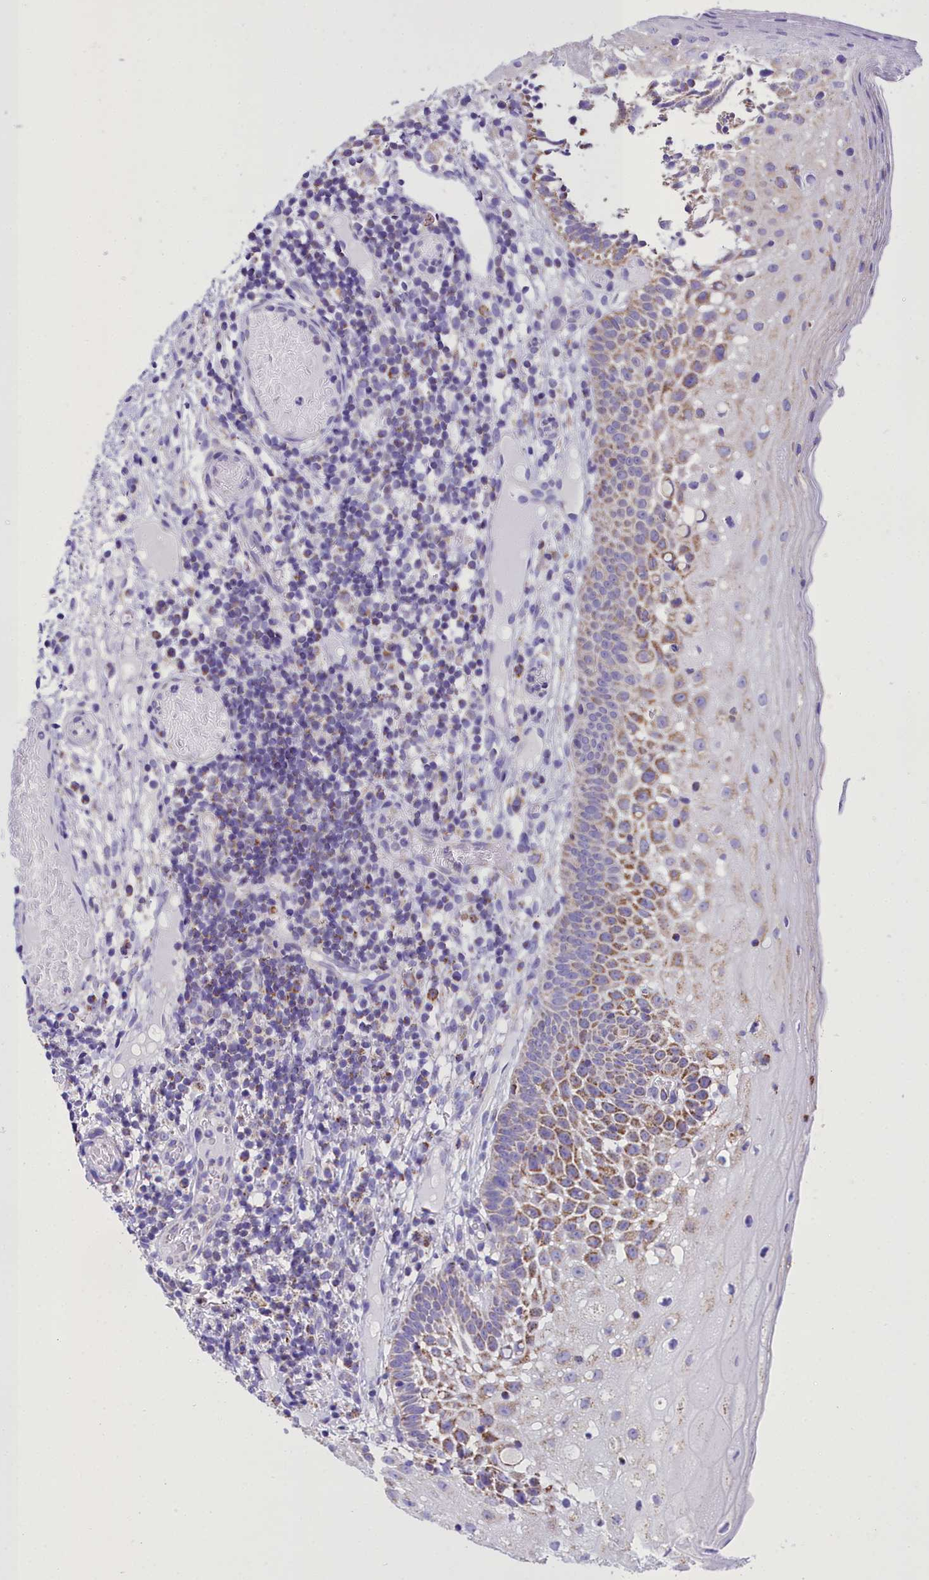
{"staining": {"intensity": "moderate", "quantity": "25%-75%", "location": "cytoplasmic/membranous"}, "tissue": "oral mucosa", "cell_type": "Squamous epithelial cells", "image_type": "normal", "snomed": [{"axis": "morphology", "description": "Normal tissue, NOS"}, {"axis": "topography", "description": "Oral tissue"}], "caption": "Immunohistochemical staining of normal human oral mucosa exhibits medium levels of moderate cytoplasmic/membranous staining in about 25%-75% of squamous epithelial cells. The staining was performed using DAB (3,3'-diaminobenzidine) to visualize the protein expression in brown, while the nuclei were stained in blue with hematoxylin (Magnification: 20x).", "gene": "WDFY3", "patient": {"sex": "female", "age": 69}}